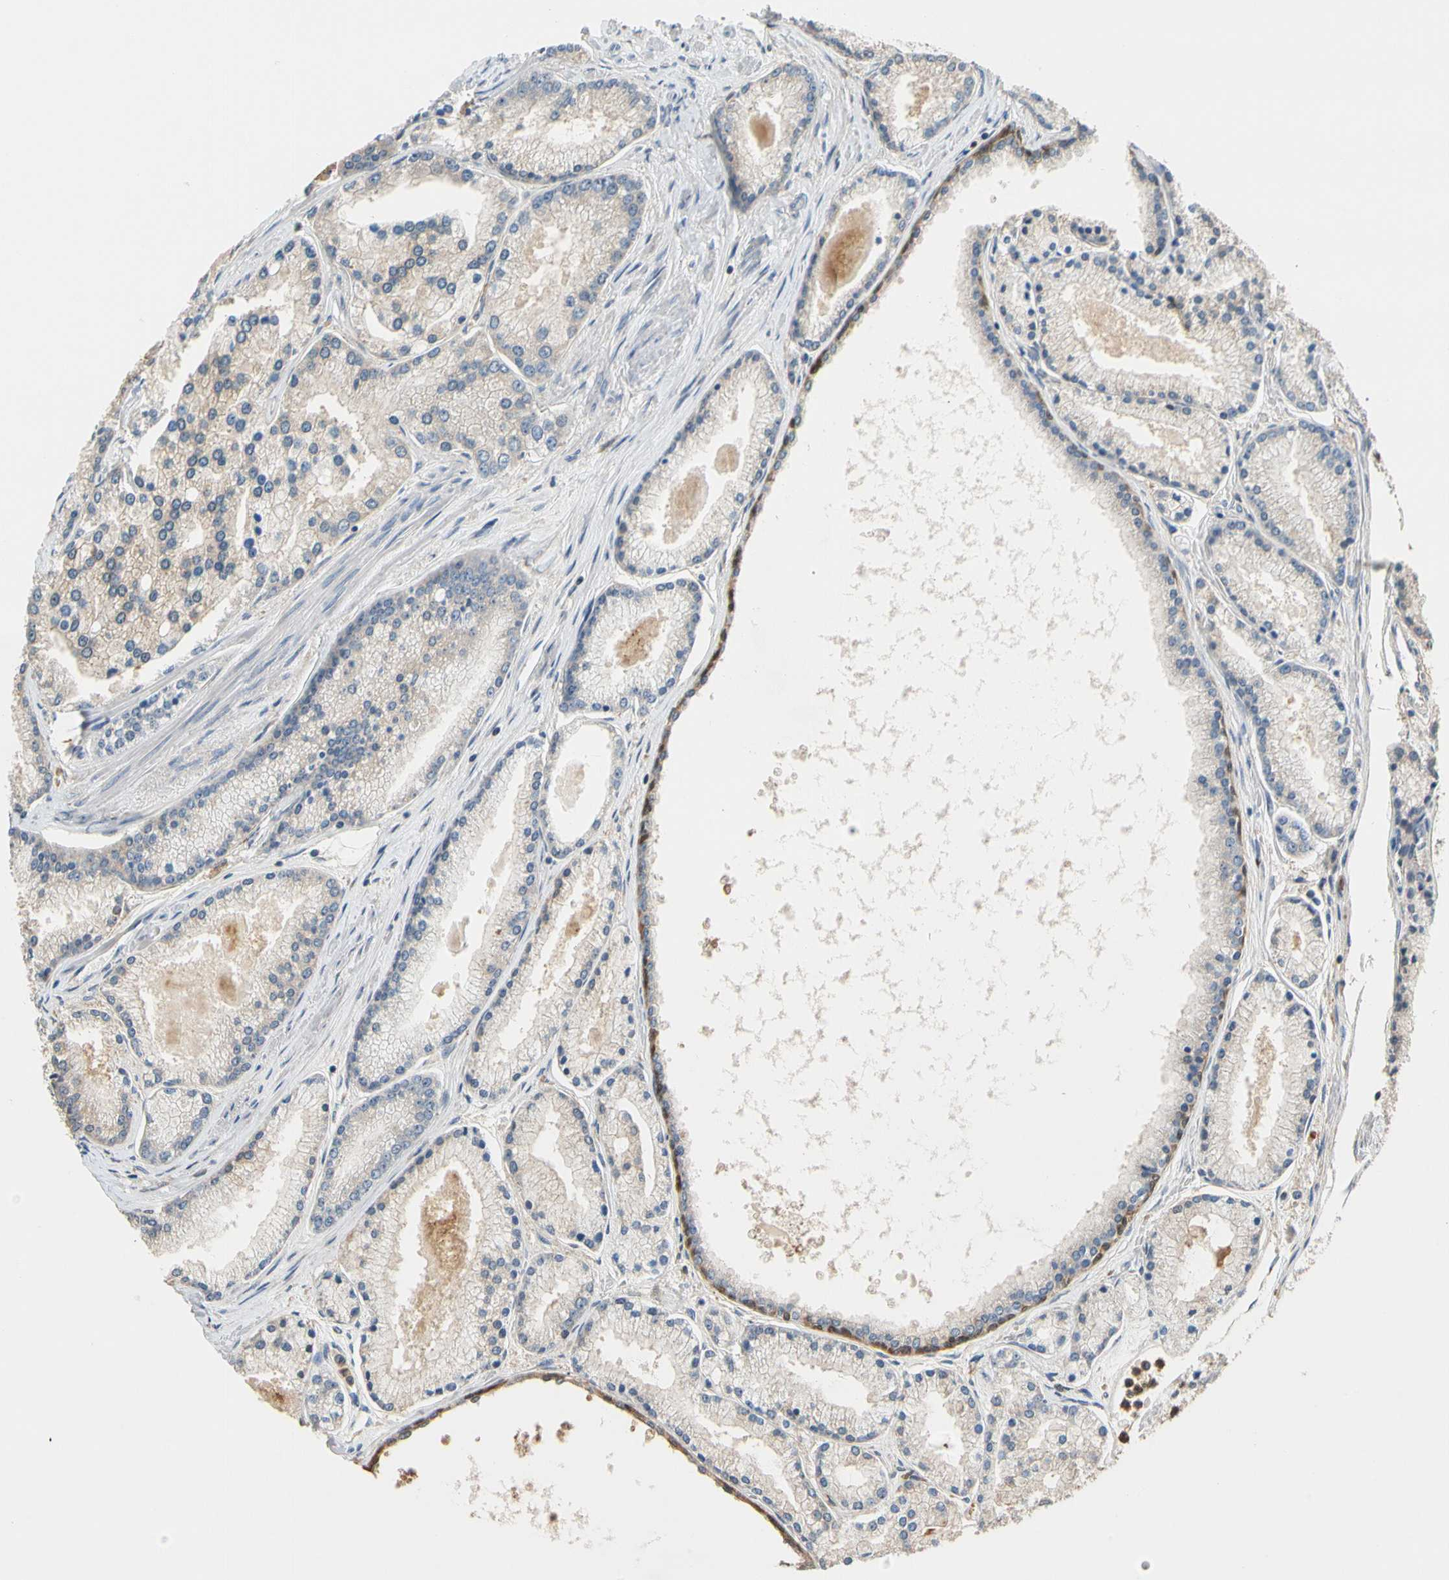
{"staining": {"intensity": "weak", "quantity": "<25%", "location": "cytoplasmic/membranous"}, "tissue": "prostate cancer", "cell_type": "Tumor cells", "image_type": "cancer", "snomed": [{"axis": "morphology", "description": "Adenocarcinoma, High grade"}, {"axis": "topography", "description": "Prostate"}], "caption": "A high-resolution photomicrograph shows immunohistochemistry (IHC) staining of prostate cancer (adenocarcinoma (high-grade)), which reveals no significant staining in tumor cells.", "gene": "GPSM2", "patient": {"sex": "male", "age": 61}}